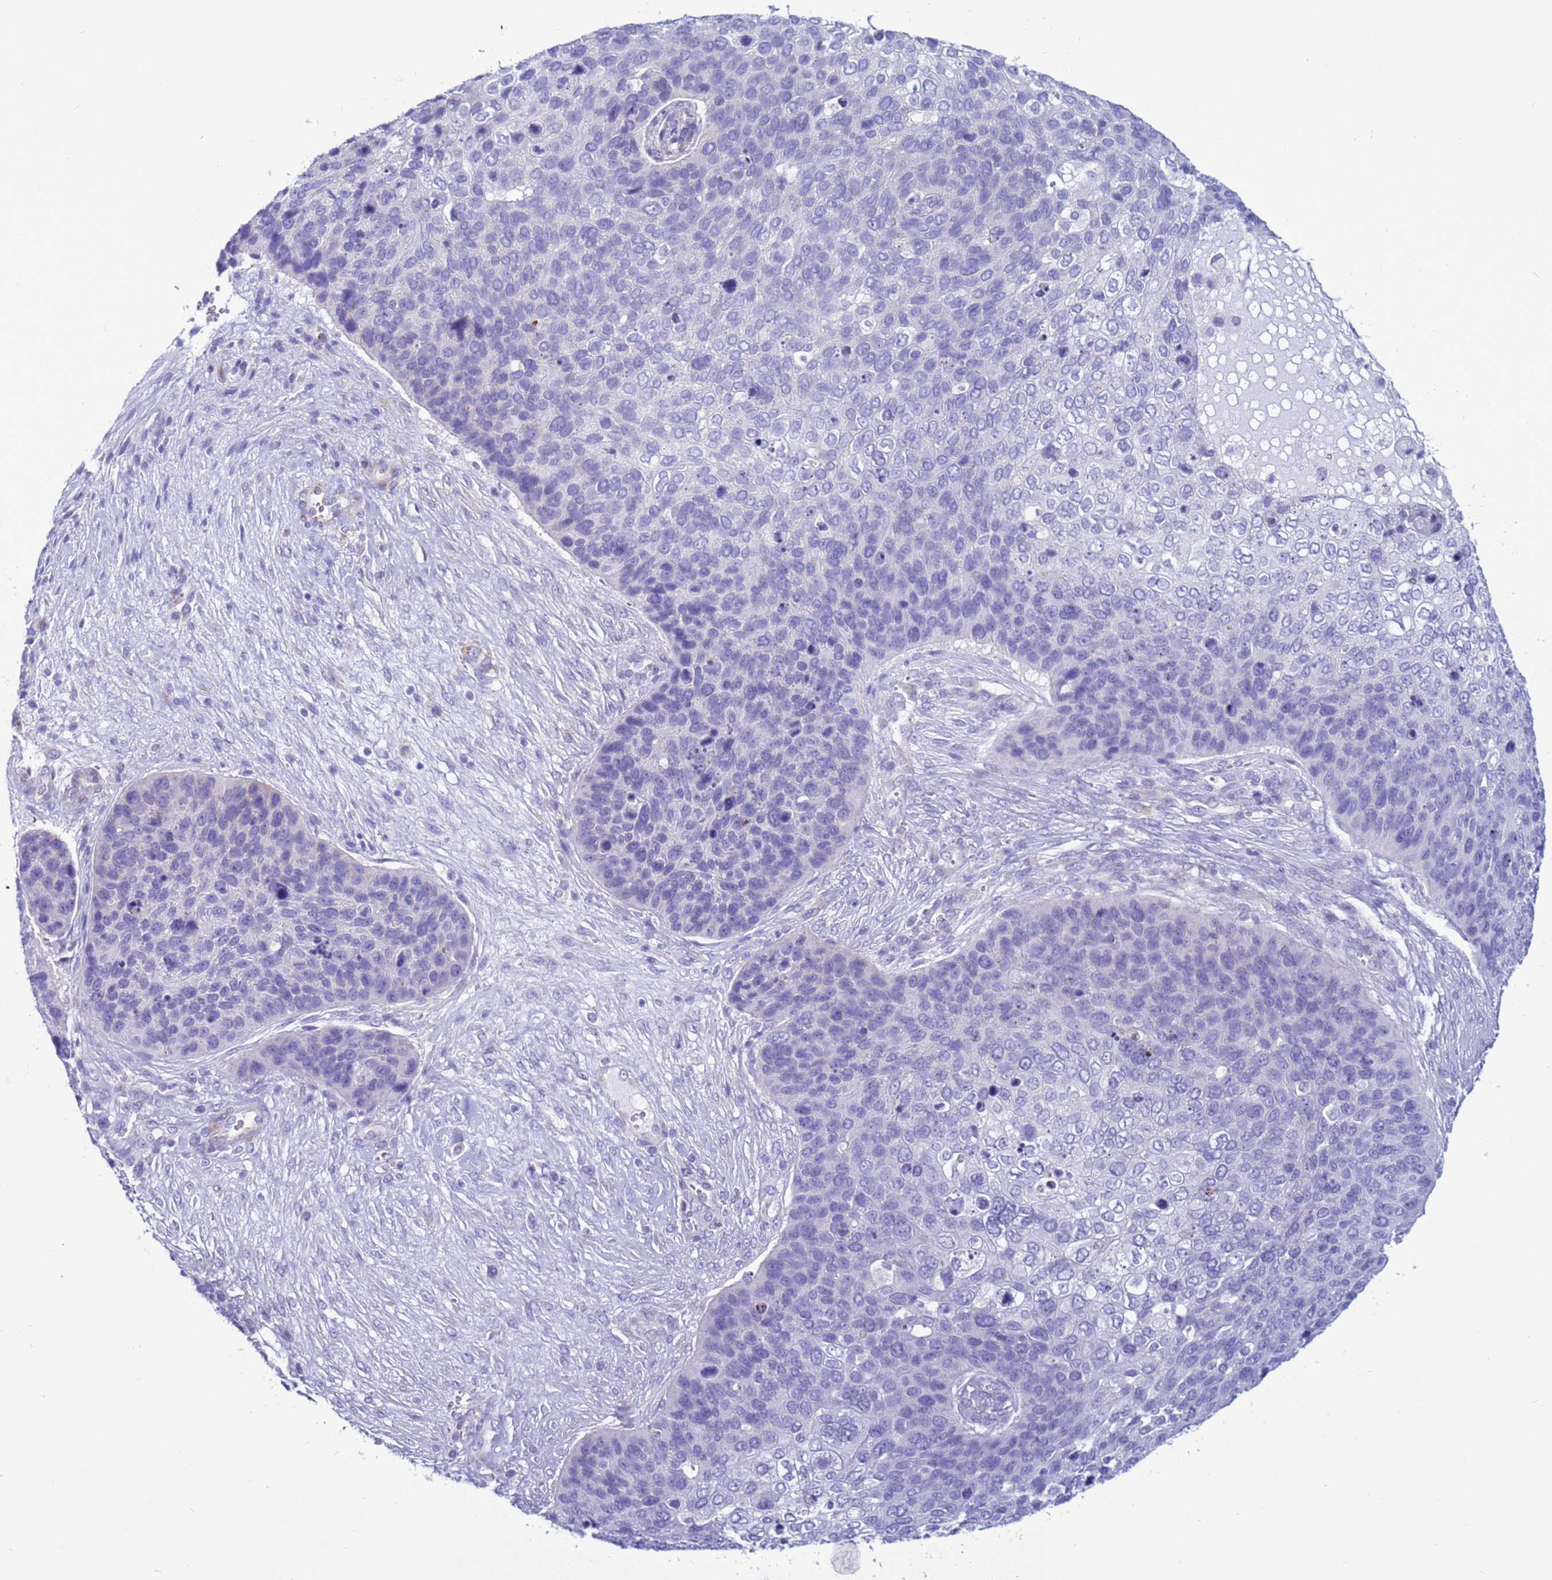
{"staining": {"intensity": "negative", "quantity": "none", "location": "none"}, "tissue": "skin cancer", "cell_type": "Tumor cells", "image_type": "cancer", "snomed": [{"axis": "morphology", "description": "Basal cell carcinoma"}, {"axis": "topography", "description": "Skin"}], "caption": "A high-resolution micrograph shows immunohistochemistry (IHC) staining of skin cancer (basal cell carcinoma), which demonstrates no significant positivity in tumor cells.", "gene": "CST4", "patient": {"sex": "female", "age": 74}}